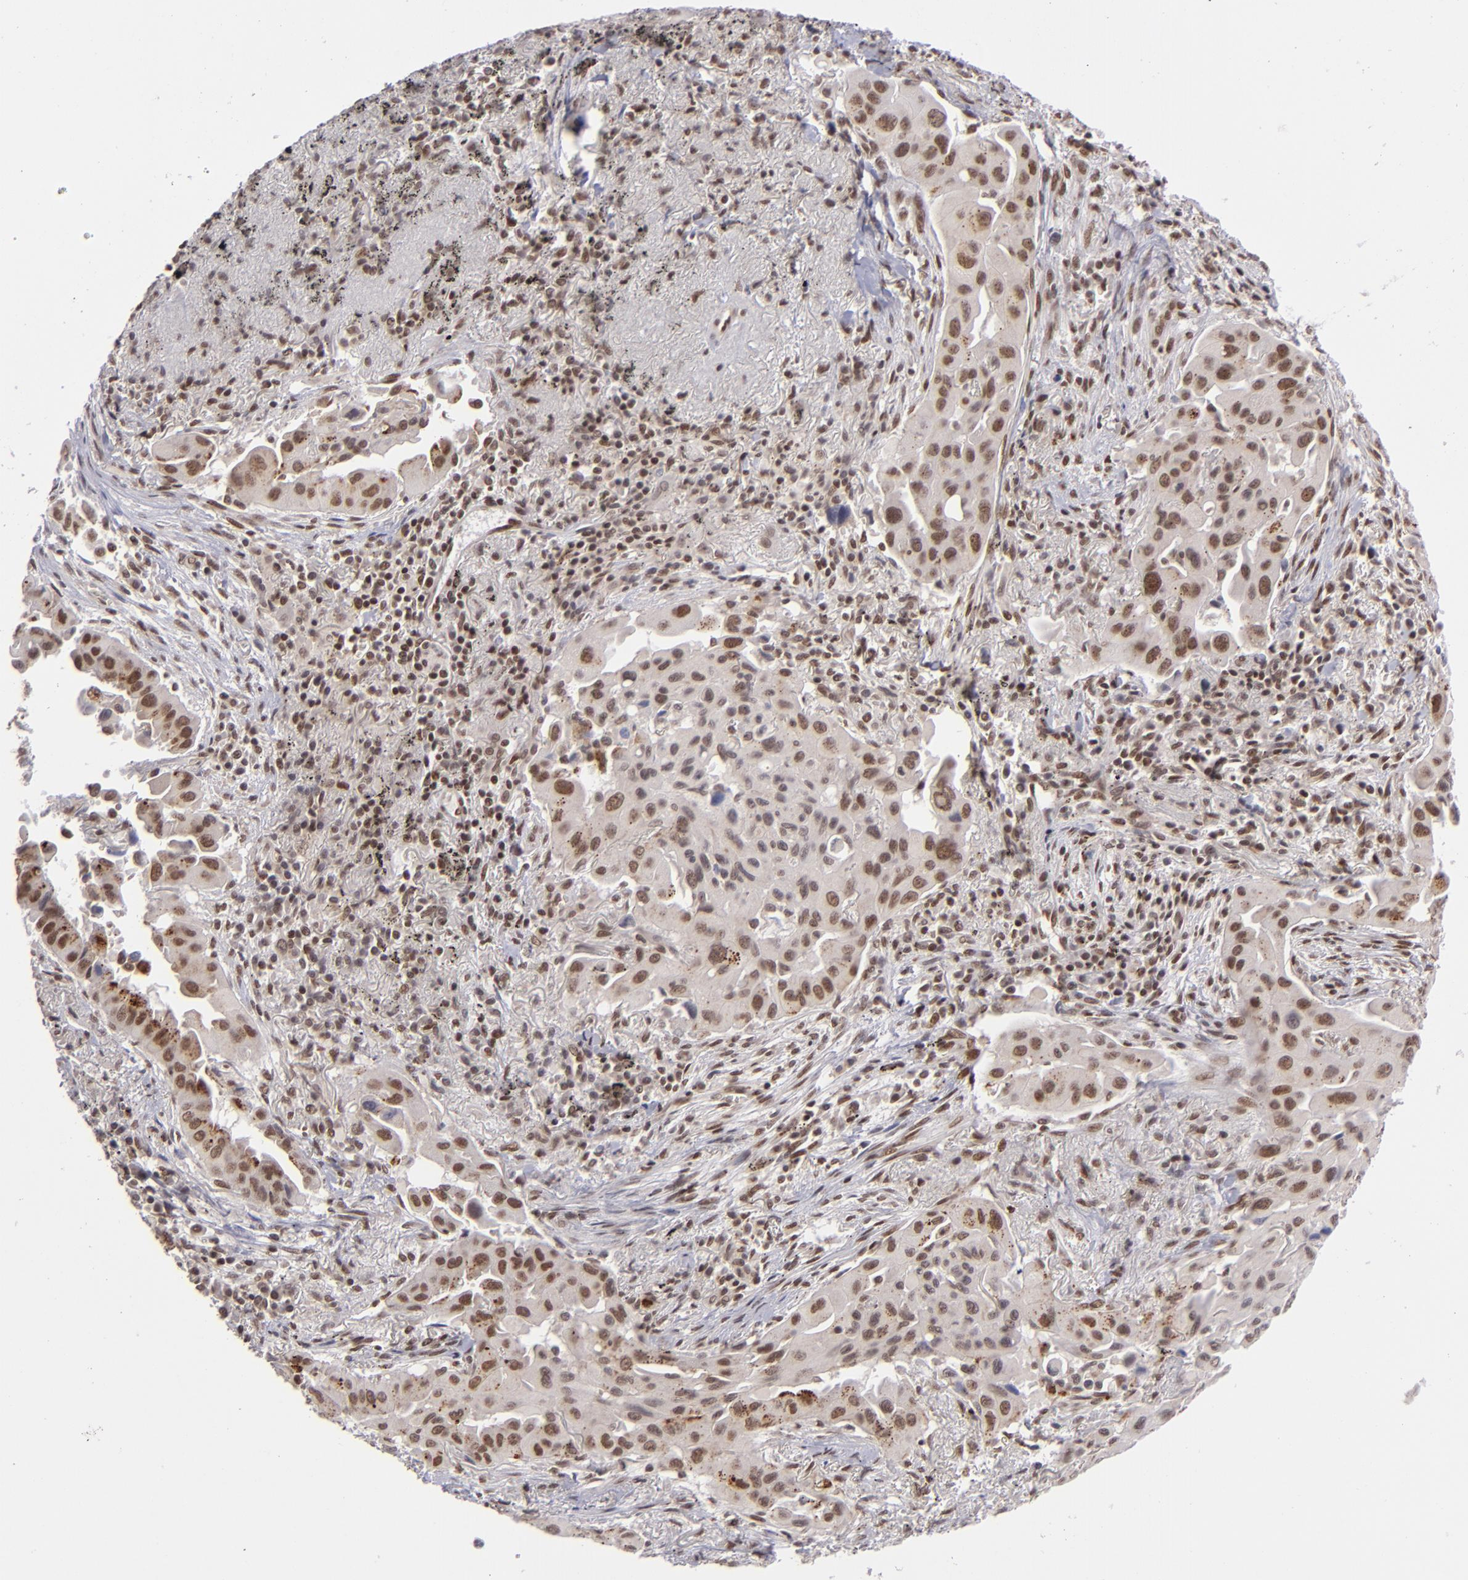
{"staining": {"intensity": "moderate", "quantity": ">75%", "location": "nuclear"}, "tissue": "lung cancer", "cell_type": "Tumor cells", "image_type": "cancer", "snomed": [{"axis": "morphology", "description": "Adenocarcinoma, NOS"}, {"axis": "topography", "description": "Lung"}], "caption": "Lung cancer (adenocarcinoma) stained for a protein exhibits moderate nuclear positivity in tumor cells.", "gene": "MLLT3", "patient": {"sex": "male", "age": 68}}